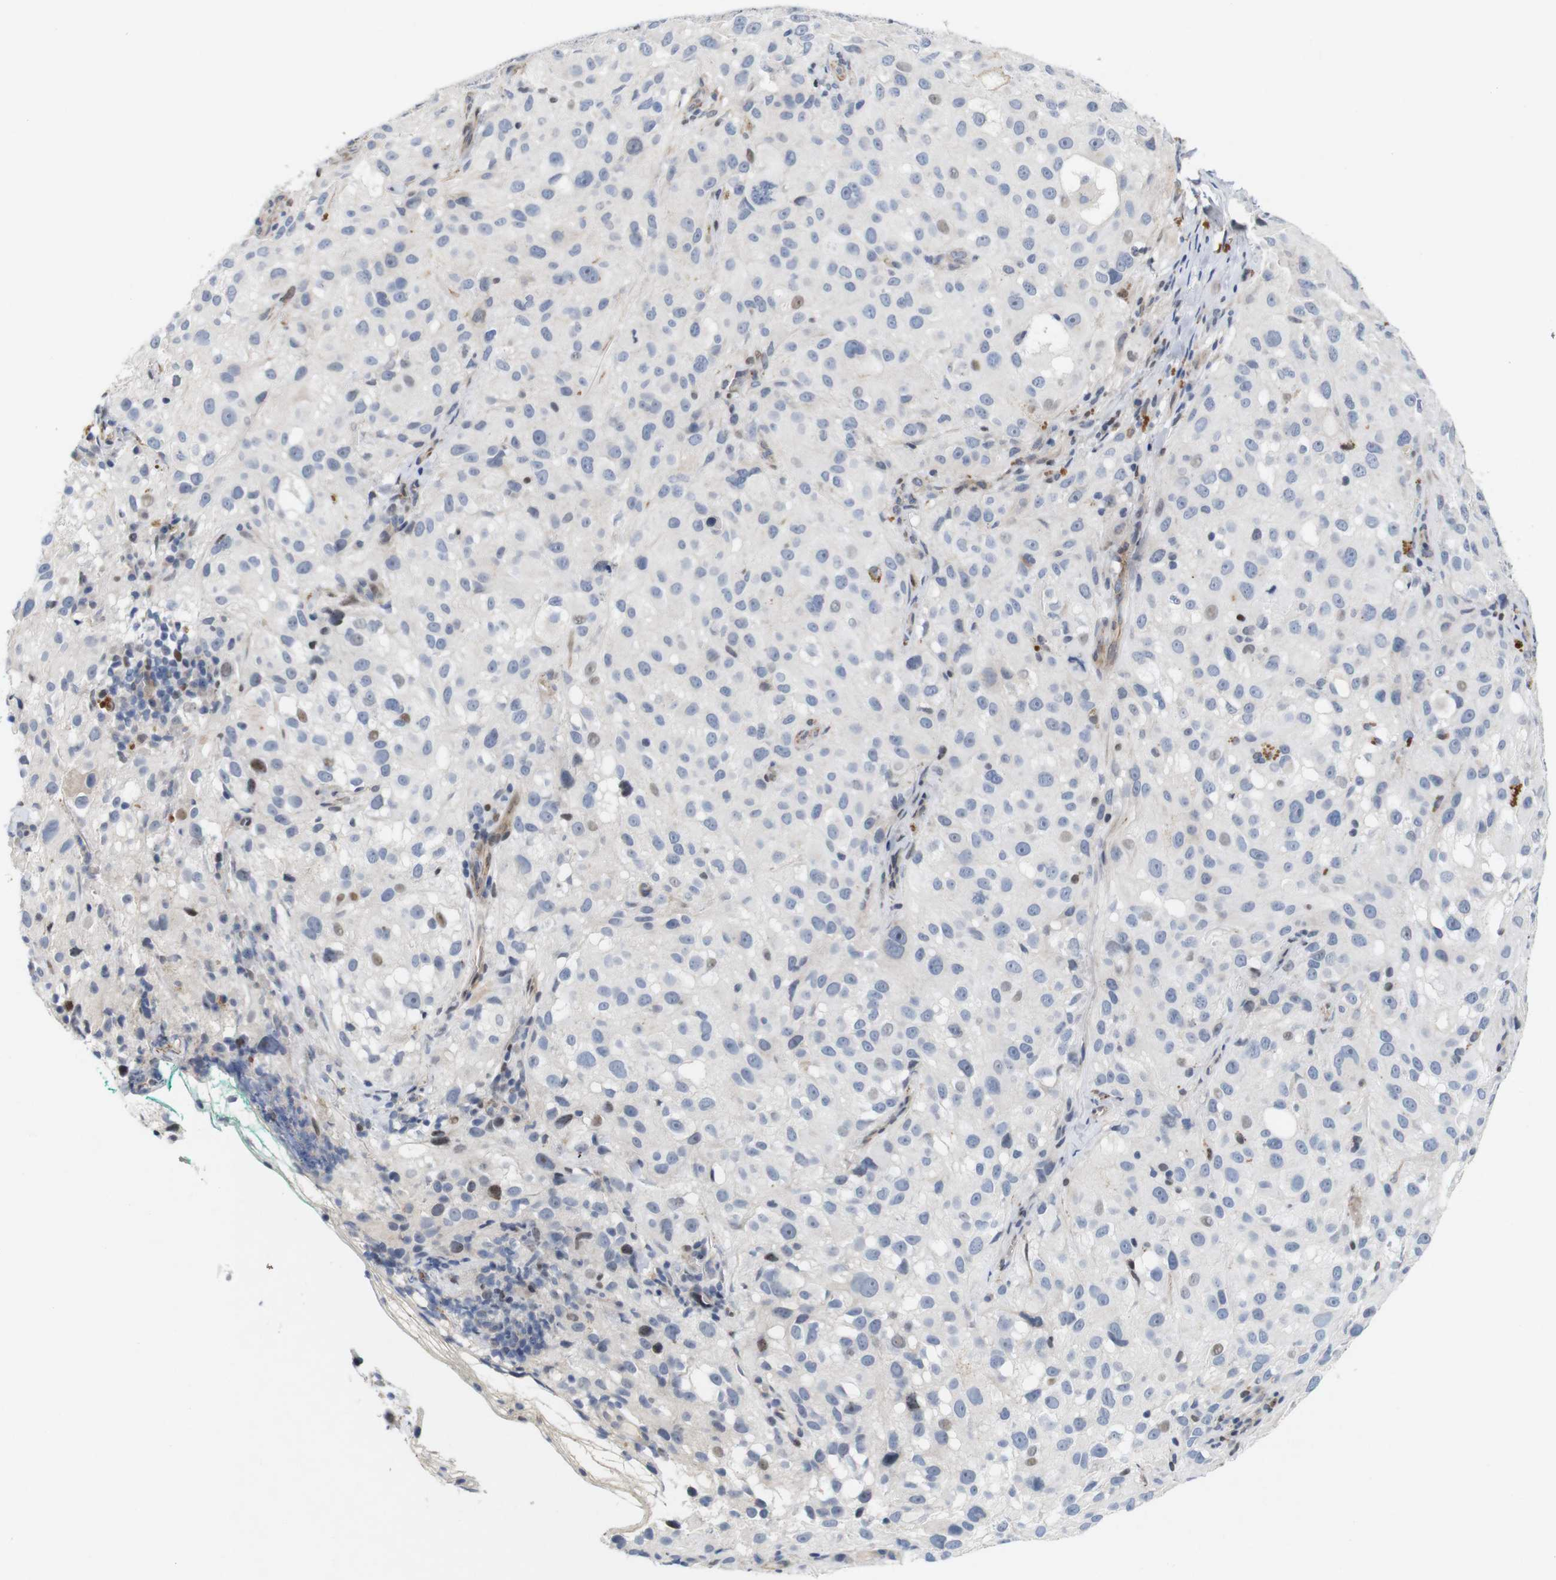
{"staining": {"intensity": "weak", "quantity": "<25%", "location": "nuclear"}, "tissue": "melanoma", "cell_type": "Tumor cells", "image_type": "cancer", "snomed": [{"axis": "morphology", "description": "Necrosis, NOS"}, {"axis": "morphology", "description": "Malignant melanoma, NOS"}, {"axis": "topography", "description": "Skin"}], "caption": "Photomicrograph shows no protein positivity in tumor cells of malignant melanoma tissue.", "gene": "CYB561", "patient": {"sex": "female", "age": 87}}